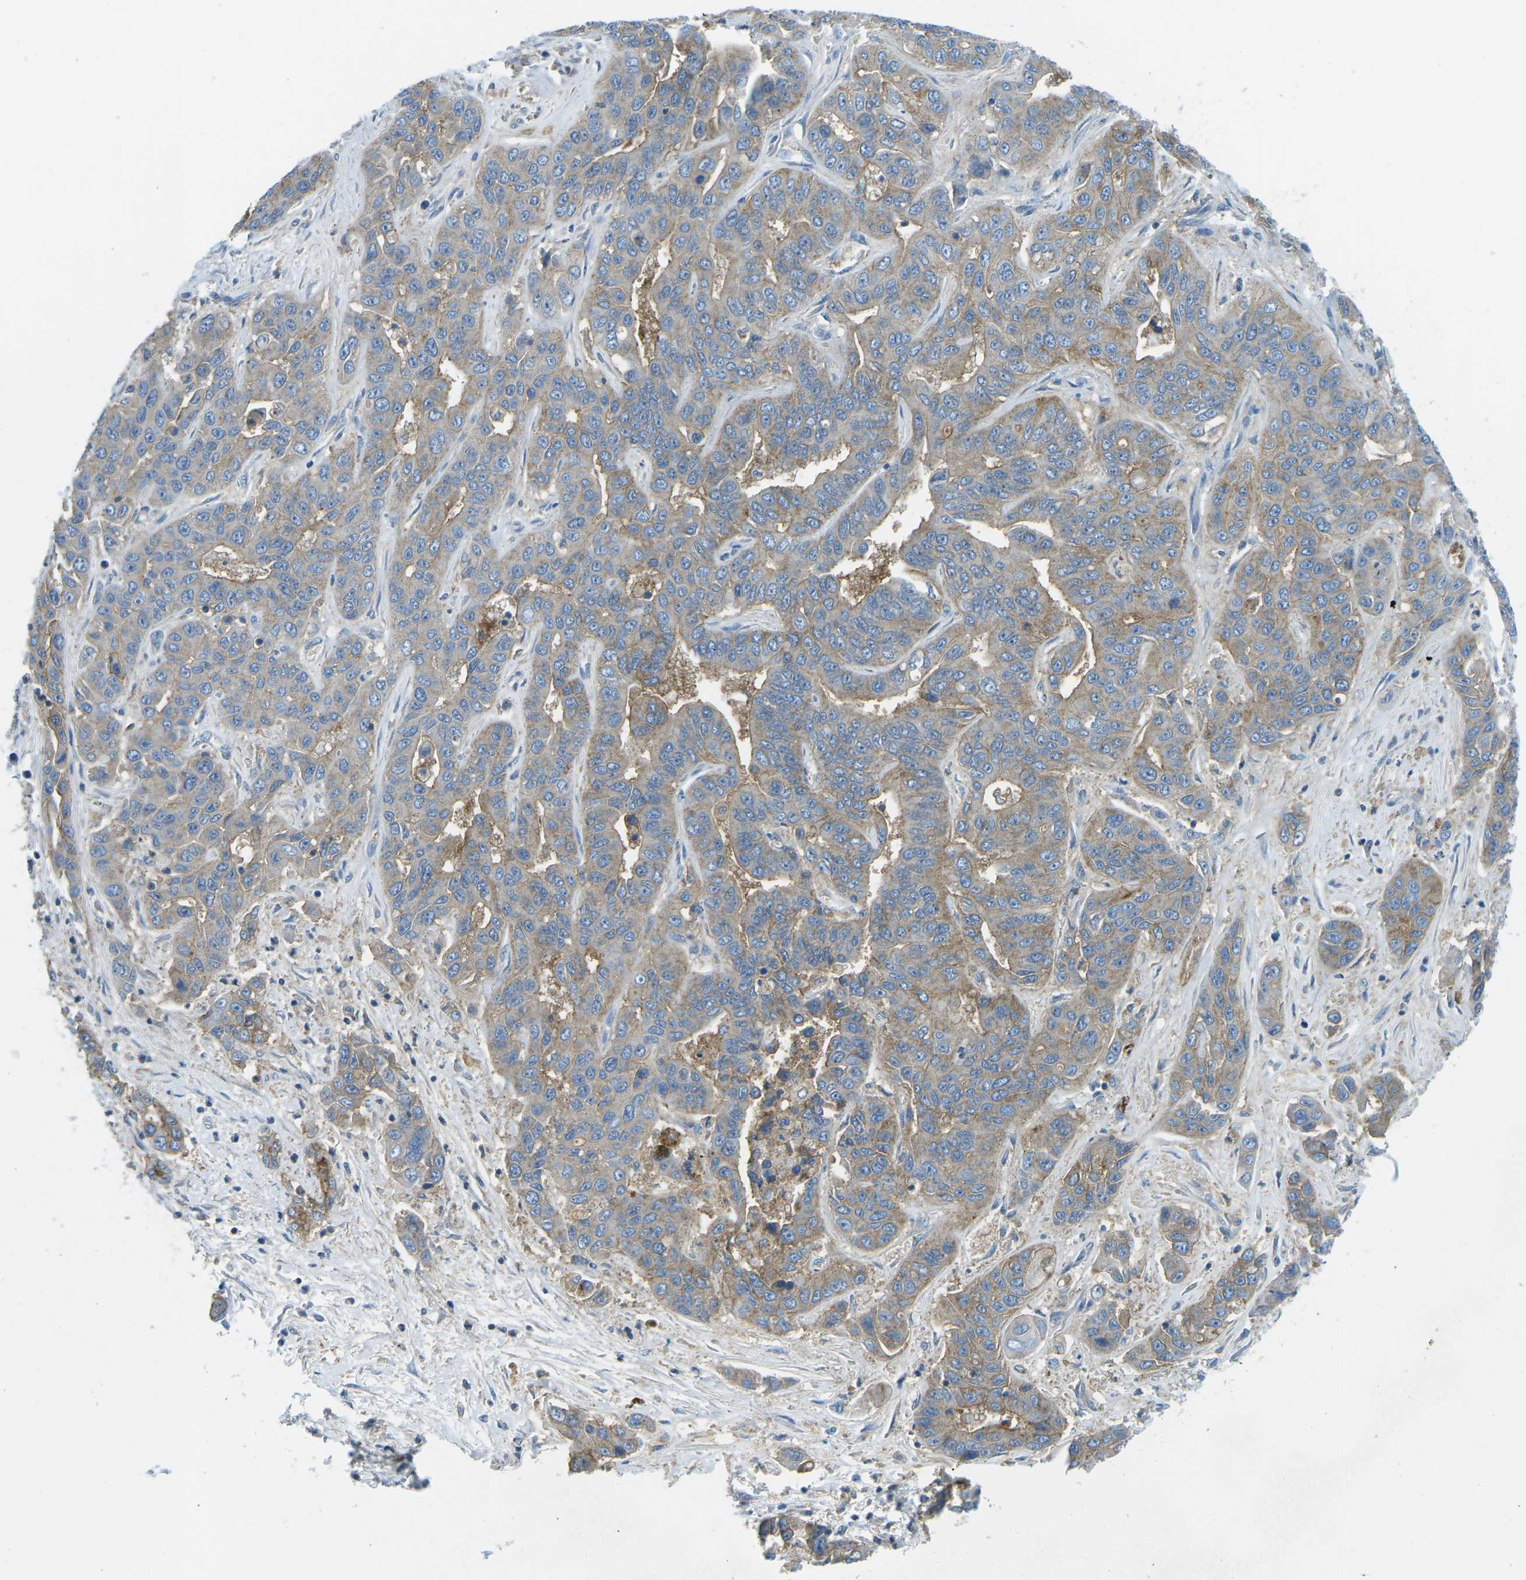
{"staining": {"intensity": "weak", "quantity": ">75%", "location": "cytoplasmic/membranous"}, "tissue": "liver cancer", "cell_type": "Tumor cells", "image_type": "cancer", "snomed": [{"axis": "morphology", "description": "Cholangiocarcinoma"}, {"axis": "topography", "description": "Liver"}], "caption": "A brown stain shows weak cytoplasmic/membranous positivity of a protein in liver cholangiocarcinoma tumor cells. (IHC, brightfield microscopy, high magnification).", "gene": "CD47", "patient": {"sex": "female", "age": 52}}